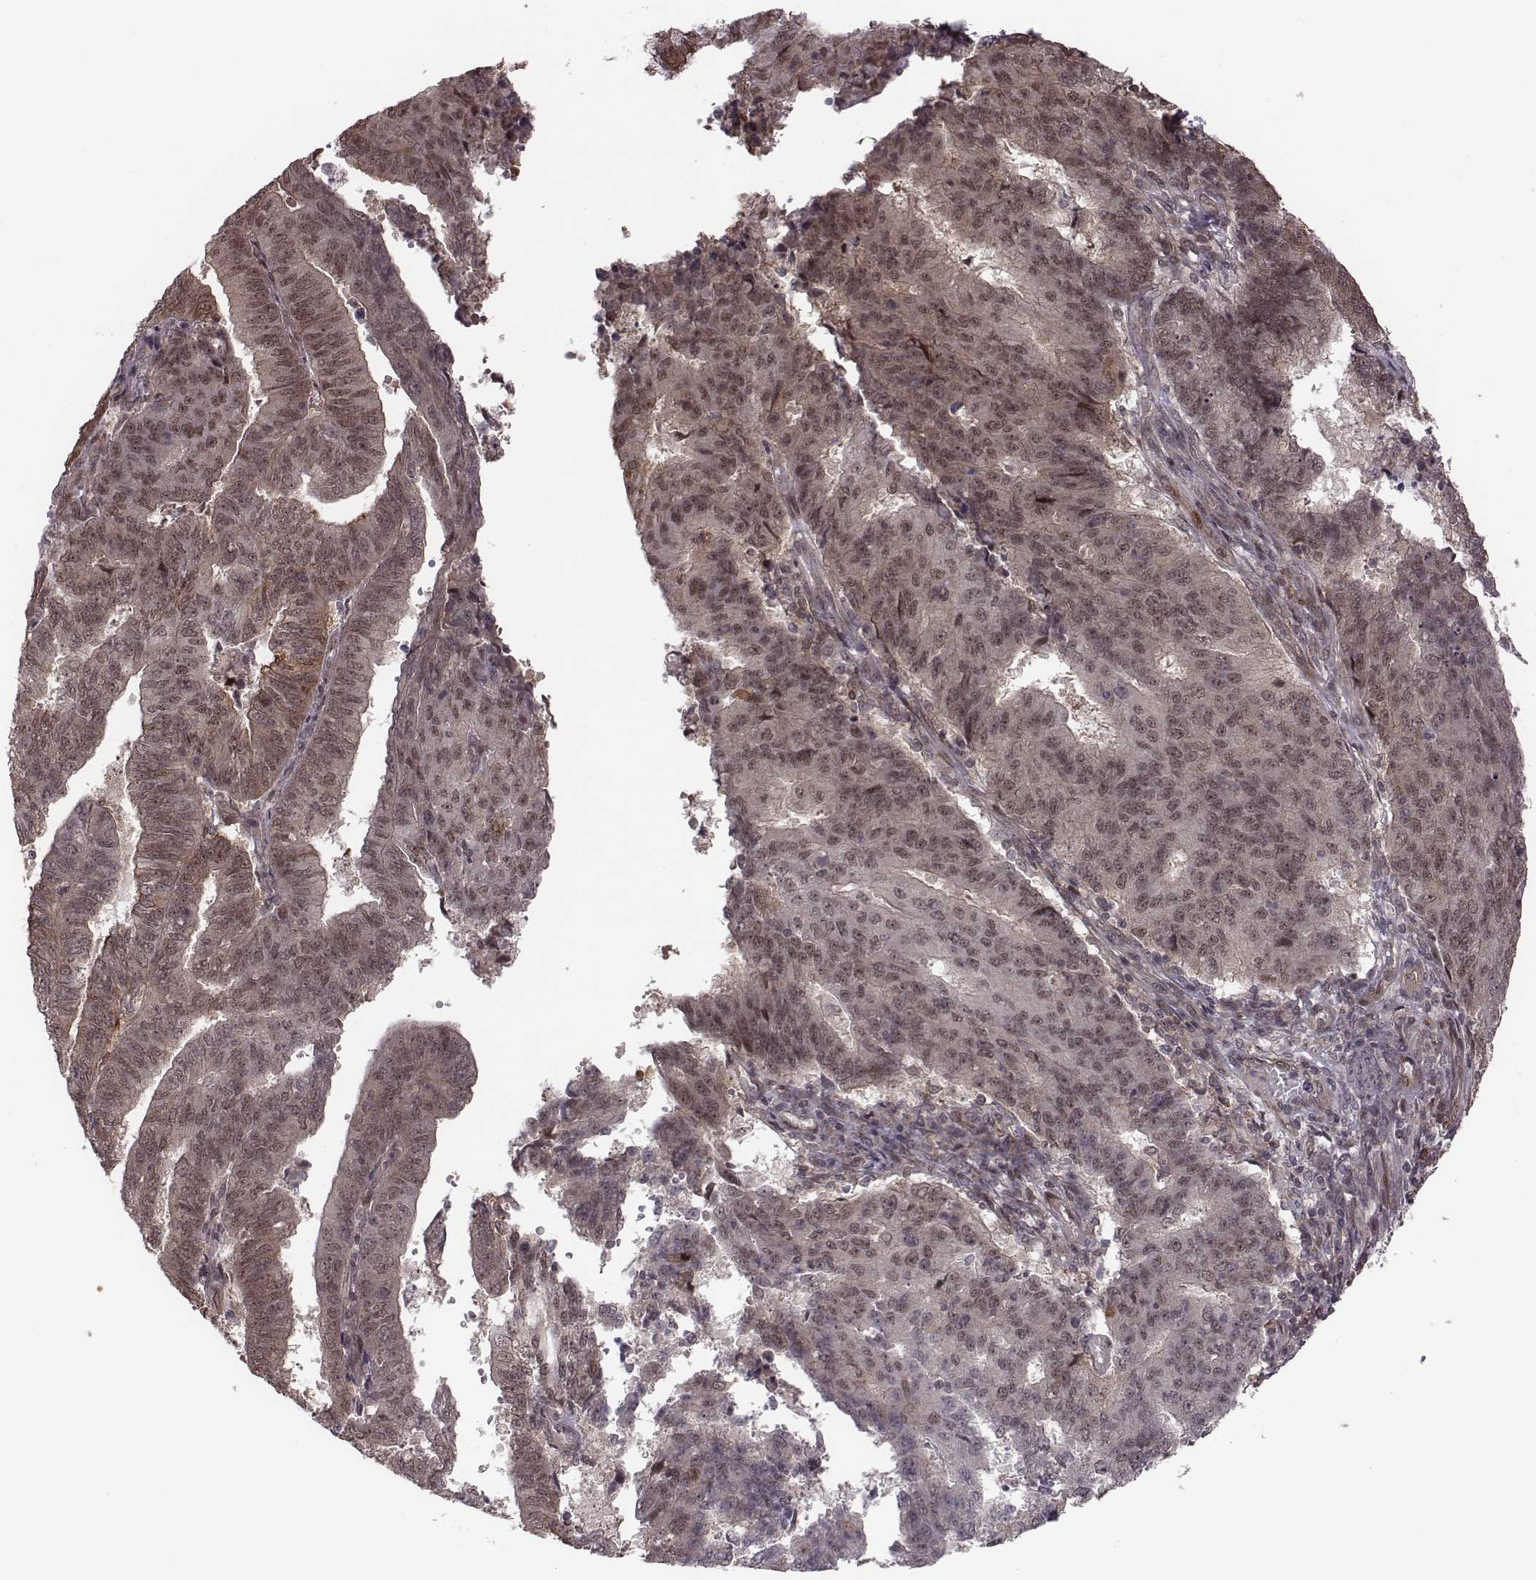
{"staining": {"intensity": "weak", "quantity": "25%-75%", "location": "cytoplasmic/membranous,nuclear"}, "tissue": "endometrial cancer", "cell_type": "Tumor cells", "image_type": "cancer", "snomed": [{"axis": "morphology", "description": "Adenocarcinoma, NOS"}, {"axis": "topography", "description": "Endometrium"}], "caption": "Immunohistochemical staining of human adenocarcinoma (endometrial) demonstrates low levels of weak cytoplasmic/membranous and nuclear protein expression in approximately 25%-75% of tumor cells.", "gene": "RPL3", "patient": {"sex": "female", "age": 82}}